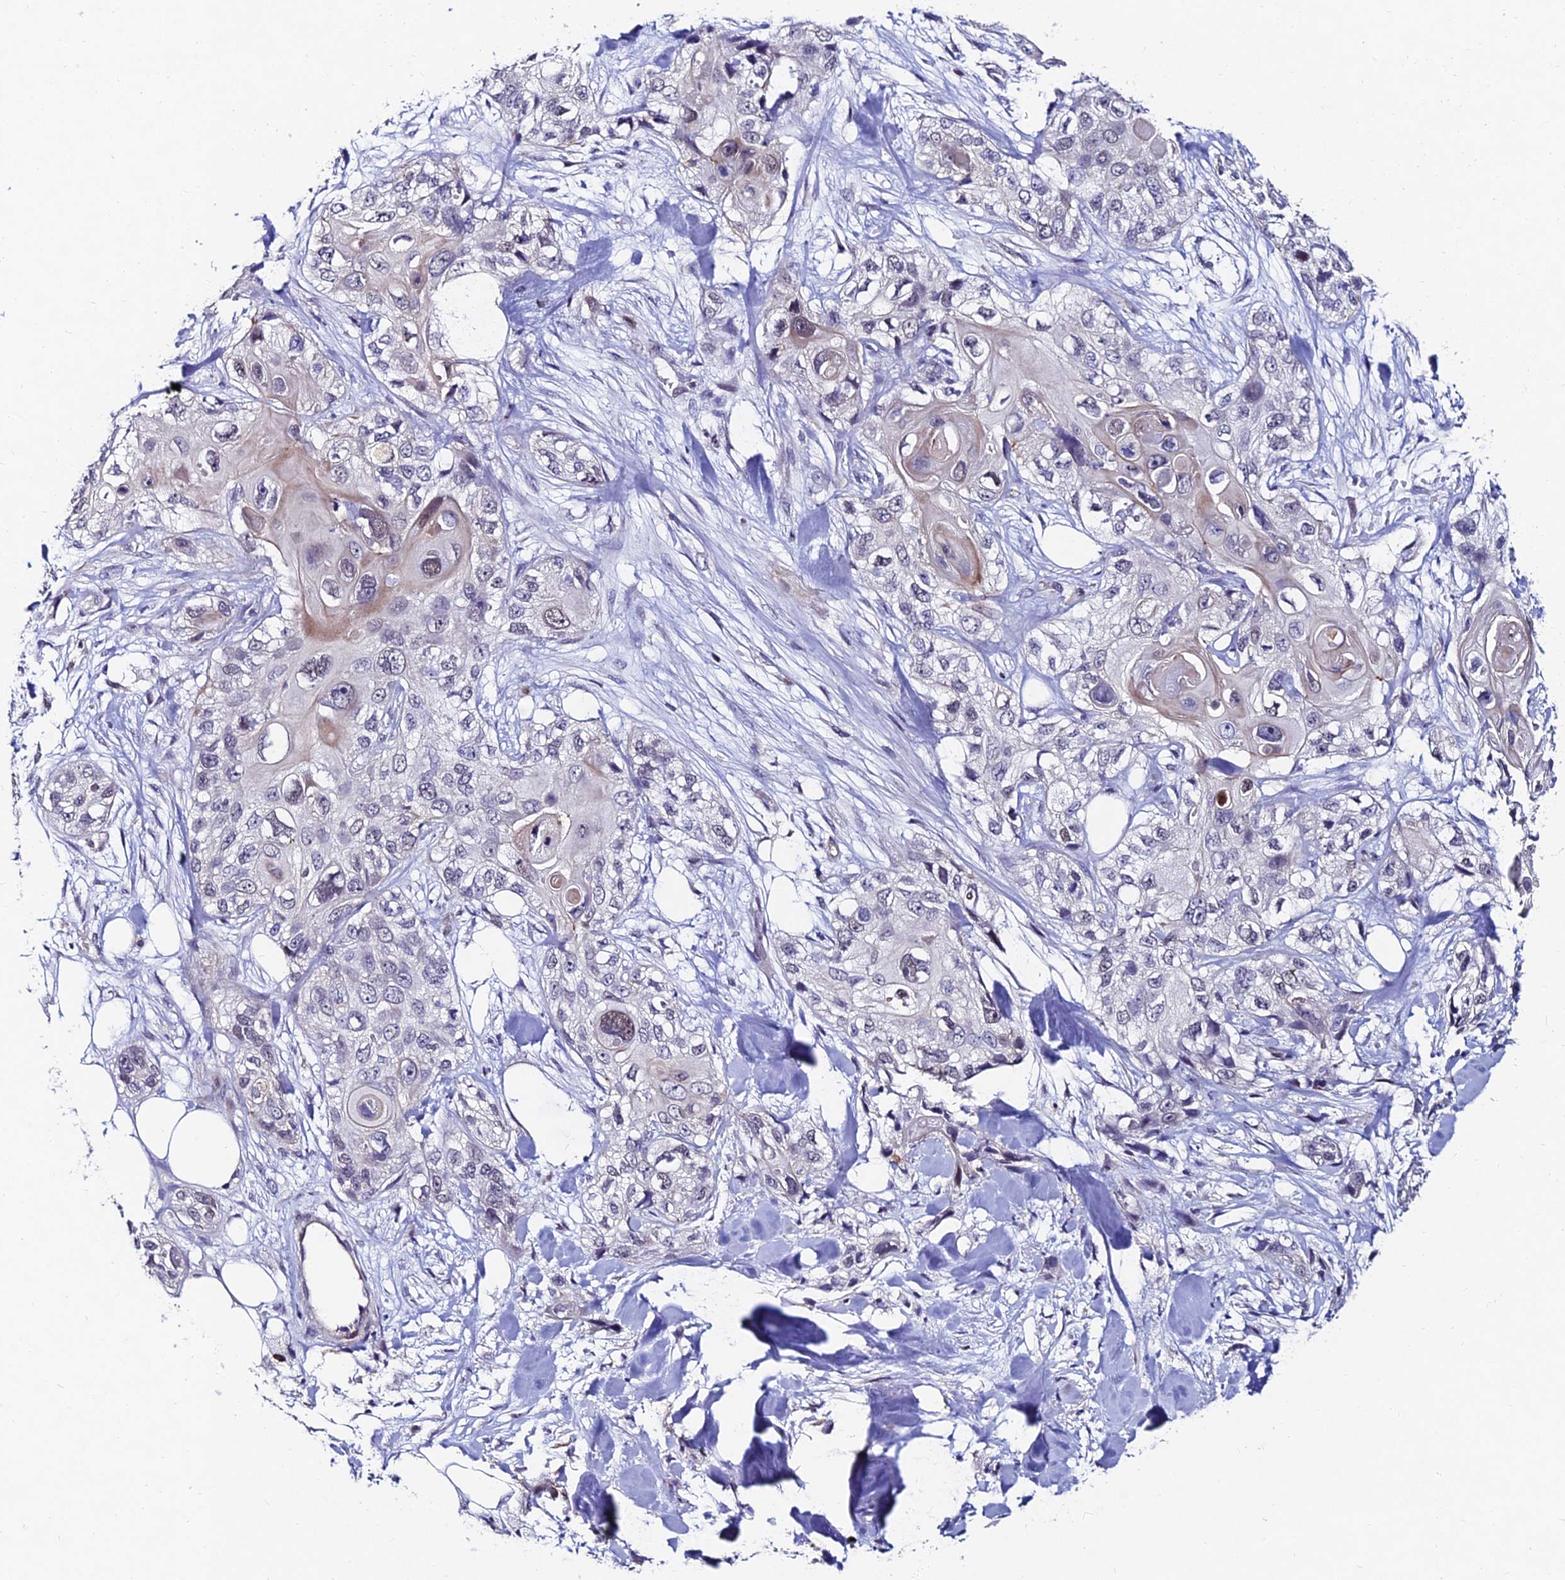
{"staining": {"intensity": "weak", "quantity": "<25%", "location": "cytoplasmic/membranous,nuclear"}, "tissue": "skin cancer", "cell_type": "Tumor cells", "image_type": "cancer", "snomed": [{"axis": "morphology", "description": "Normal tissue, NOS"}, {"axis": "morphology", "description": "Squamous cell carcinoma, NOS"}, {"axis": "topography", "description": "Skin"}], "caption": "This is an immunohistochemistry micrograph of human squamous cell carcinoma (skin). There is no positivity in tumor cells.", "gene": "TRIM24", "patient": {"sex": "male", "age": 72}}